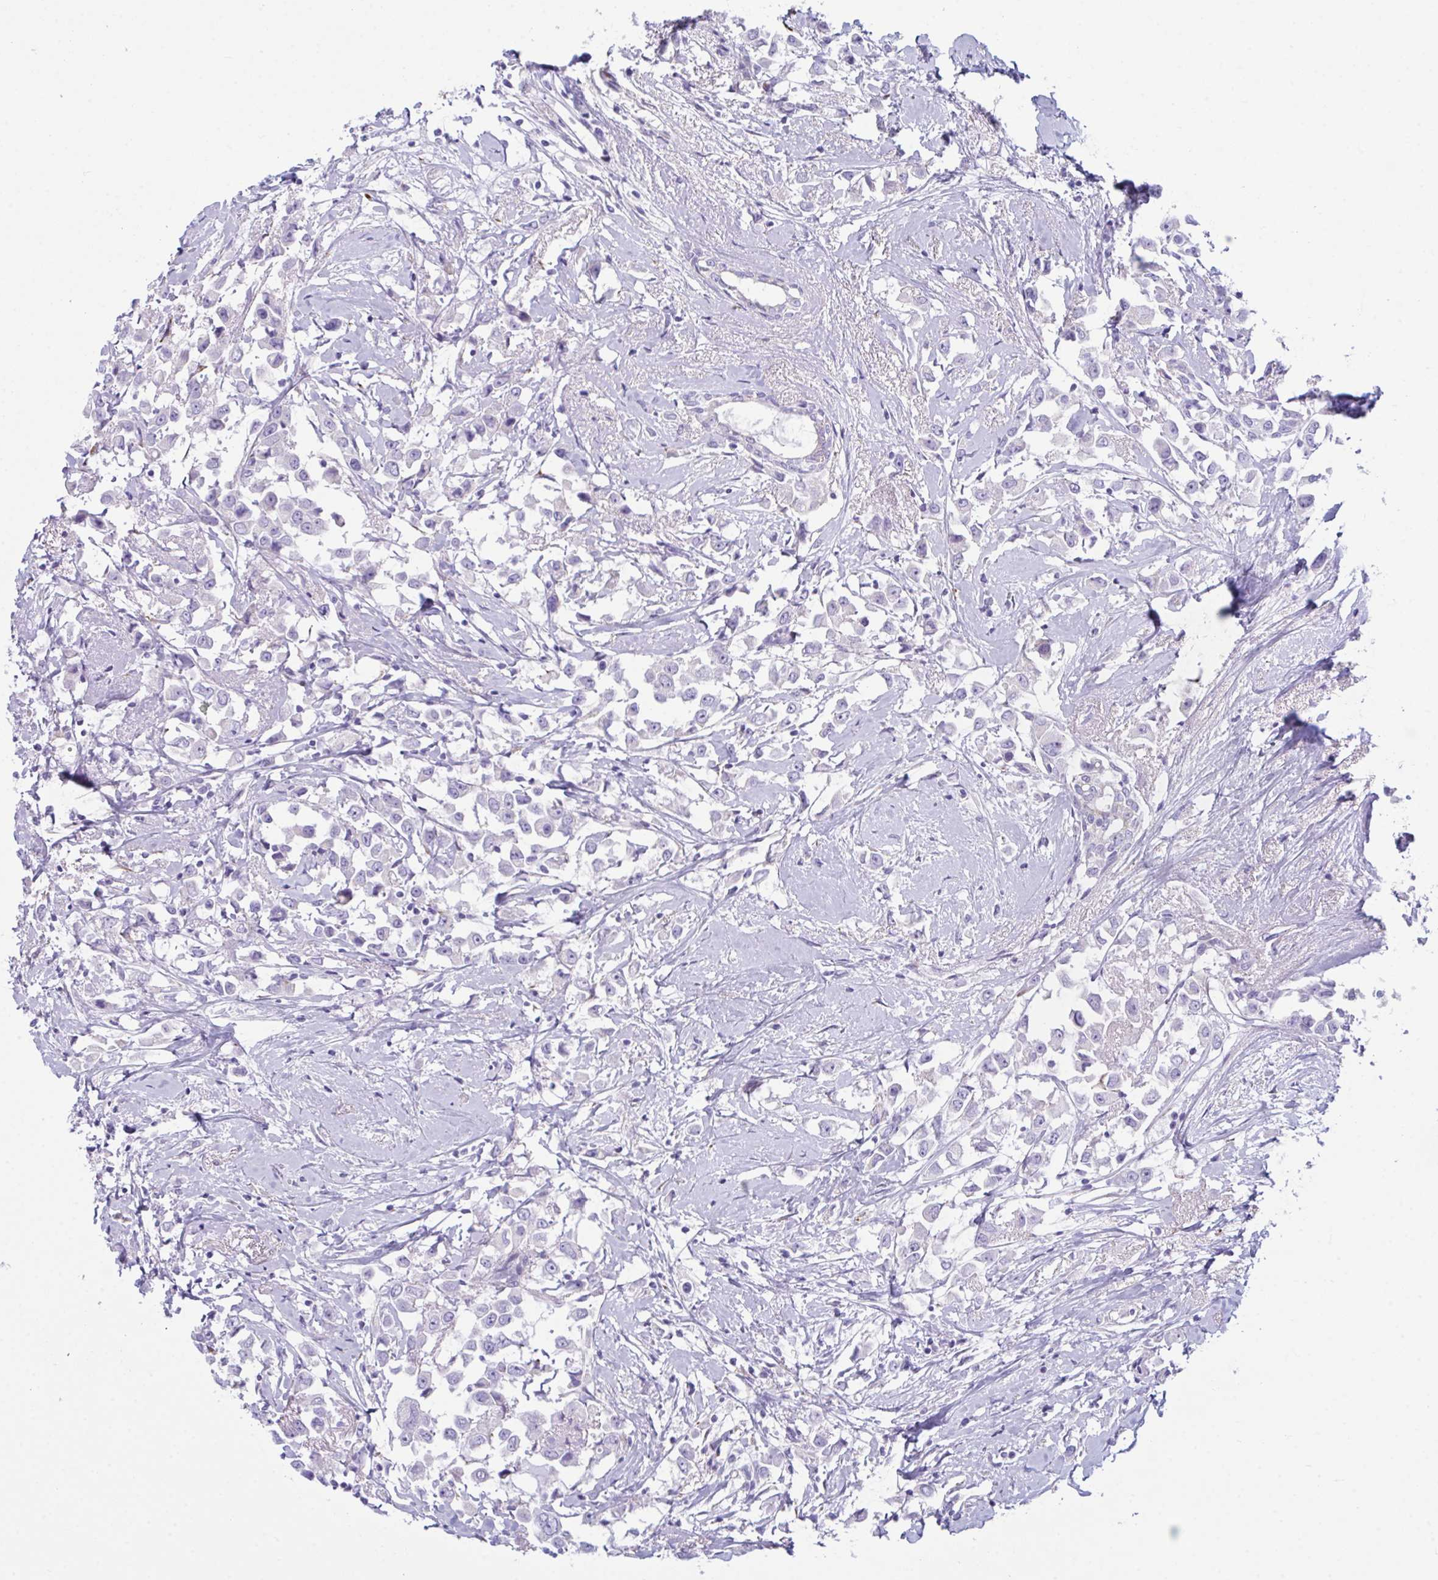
{"staining": {"intensity": "negative", "quantity": "none", "location": "none"}, "tissue": "breast cancer", "cell_type": "Tumor cells", "image_type": "cancer", "snomed": [{"axis": "morphology", "description": "Duct carcinoma"}, {"axis": "topography", "description": "Breast"}], "caption": "Immunohistochemistry (IHC) photomicrograph of neoplastic tissue: breast invasive ductal carcinoma stained with DAB displays no significant protein staining in tumor cells.", "gene": "BBS1", "patient": {"sex": "female", "age": 61}}